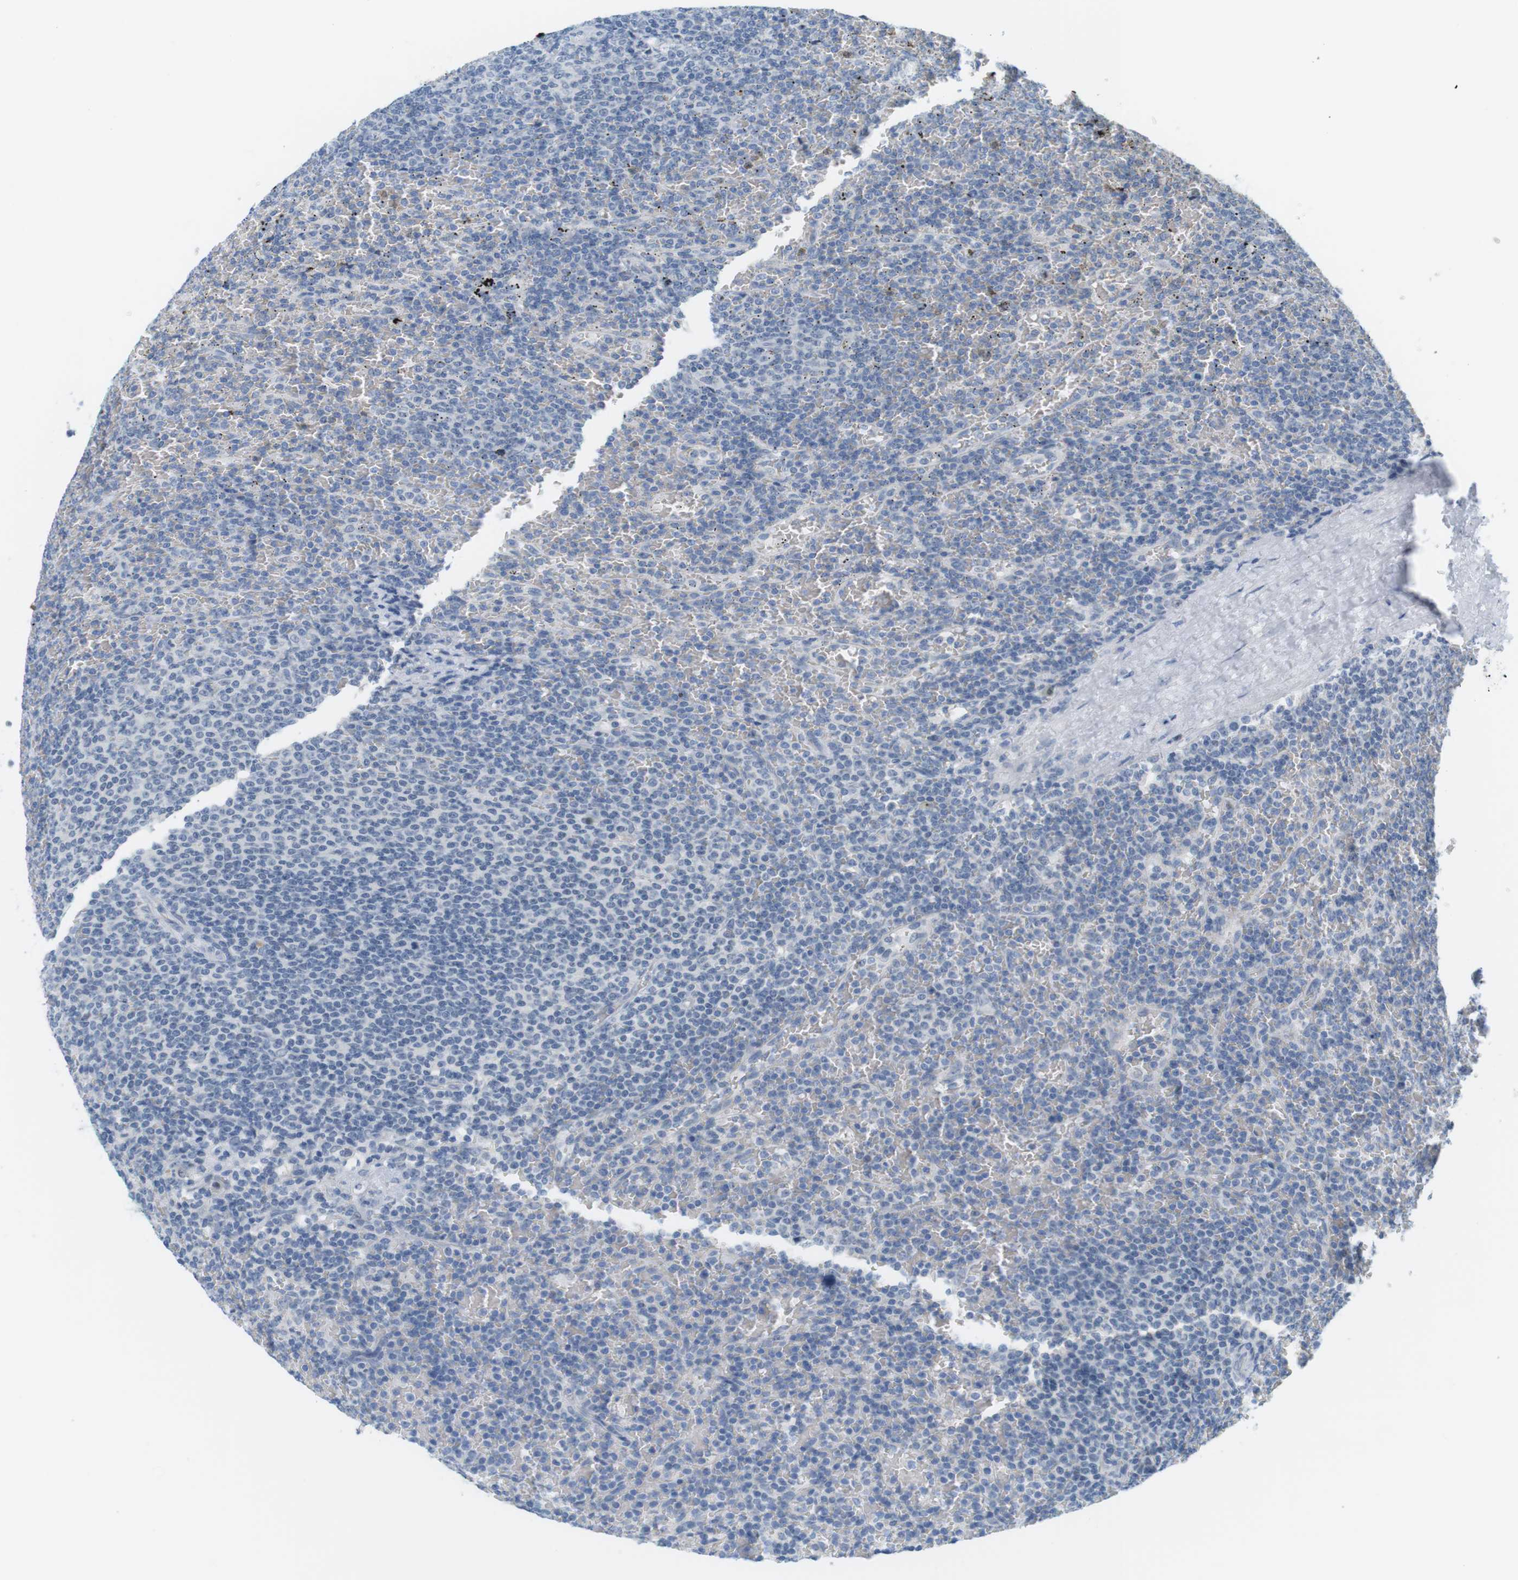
{"staining": {"intensity": "negative", "quantity": "none", "location": "none"}, "tissue": "lymphoma", "cell_type": "Tumor cells", "image_type": "cancer", "snomed": [{"axis": "morphology", "description": "Malignant lymphoma, non-Hodgkin's type, Low grade"}, {"axis": "topography", "description": "Spleen"}], "caption": "Lymphoma was stained to show a protein in brown. There is no significant staining in tumor cells. (DAB immunohistochemistry (IHC) visualized using brightfield microscopy, high magnification).", "gene": "CREB3L2", "patient": {"sex": "female", "age": 77}}